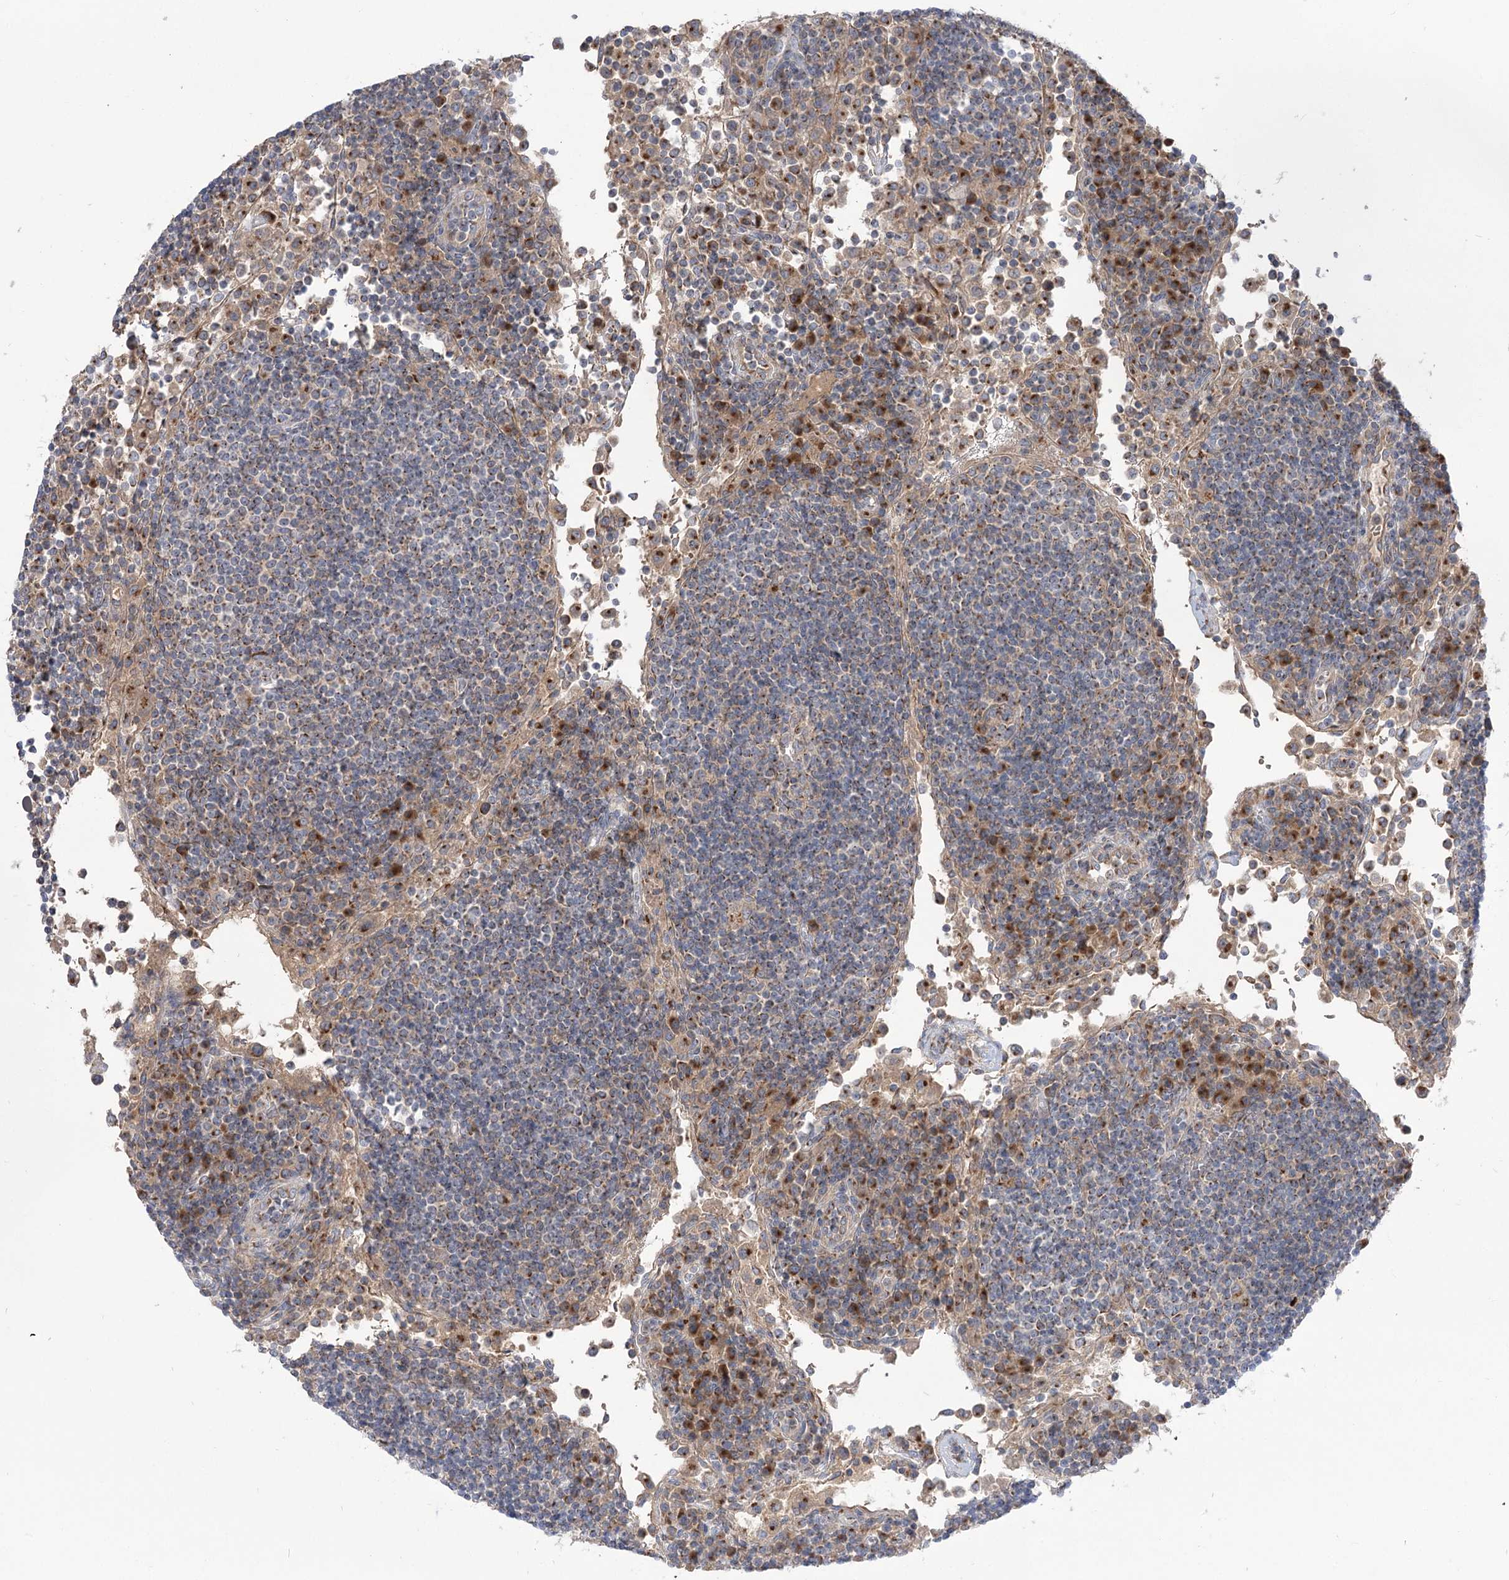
{"staining": {"intensity": "negative", "quantity": "none", "location": "none"}, "tissue": "lymph node", "cell_type": "Germinal center cells", "image_type": "normal", "snomed": [{"axis": "morphology", "description": "Normal tissue, NOS"}, {"axis": "topography", "description": "Lymph node"}], "caption": "DAB immunohistochemical staining of normal human lymph node displays no significant expression in germinal center cells. (DAB immunohistochemistry (IHC), high magnification).", "gene": "GBF1", "patient": {"sex": "female", "age": 53}}